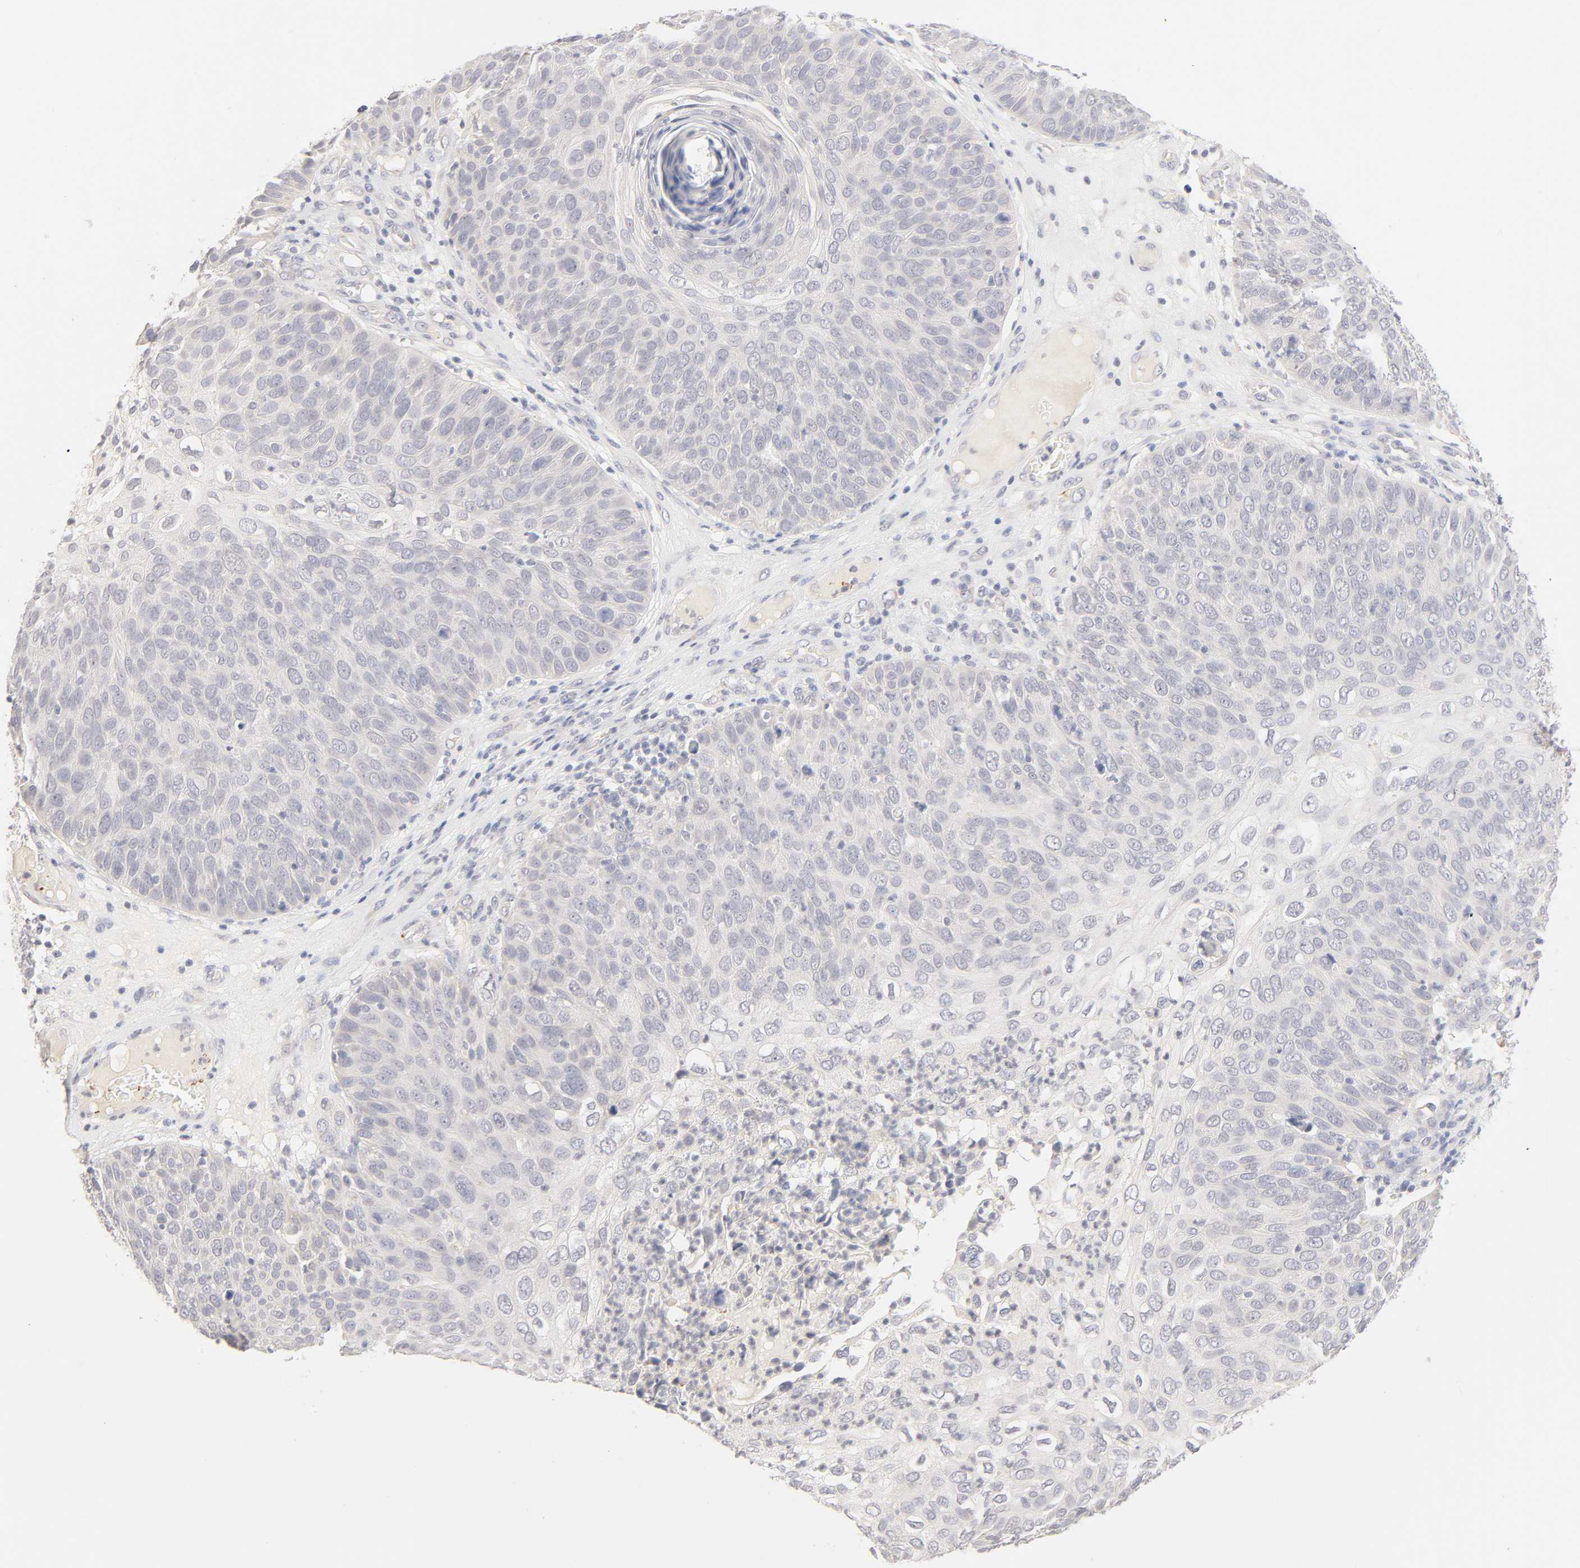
{"staining": {"intensity": "negative", "quantity": "none", "location": "none"}, "tissue": "skin cancer", "cell_type": "Tumor cells", "image_type": "cancer", "snomed": [{"axis": "morphology", "description": "Squamous cell carcinoma, NOS"}, {"axis": "topography", "description": "Skin"}], "caption": "Immunohistochemical staining of human skin cancer (squamous cell carcinoma) displays no significant staining in tumor cells.", "gene": "CYP4B1", "patient": {"sex": "male", "age": 87}}